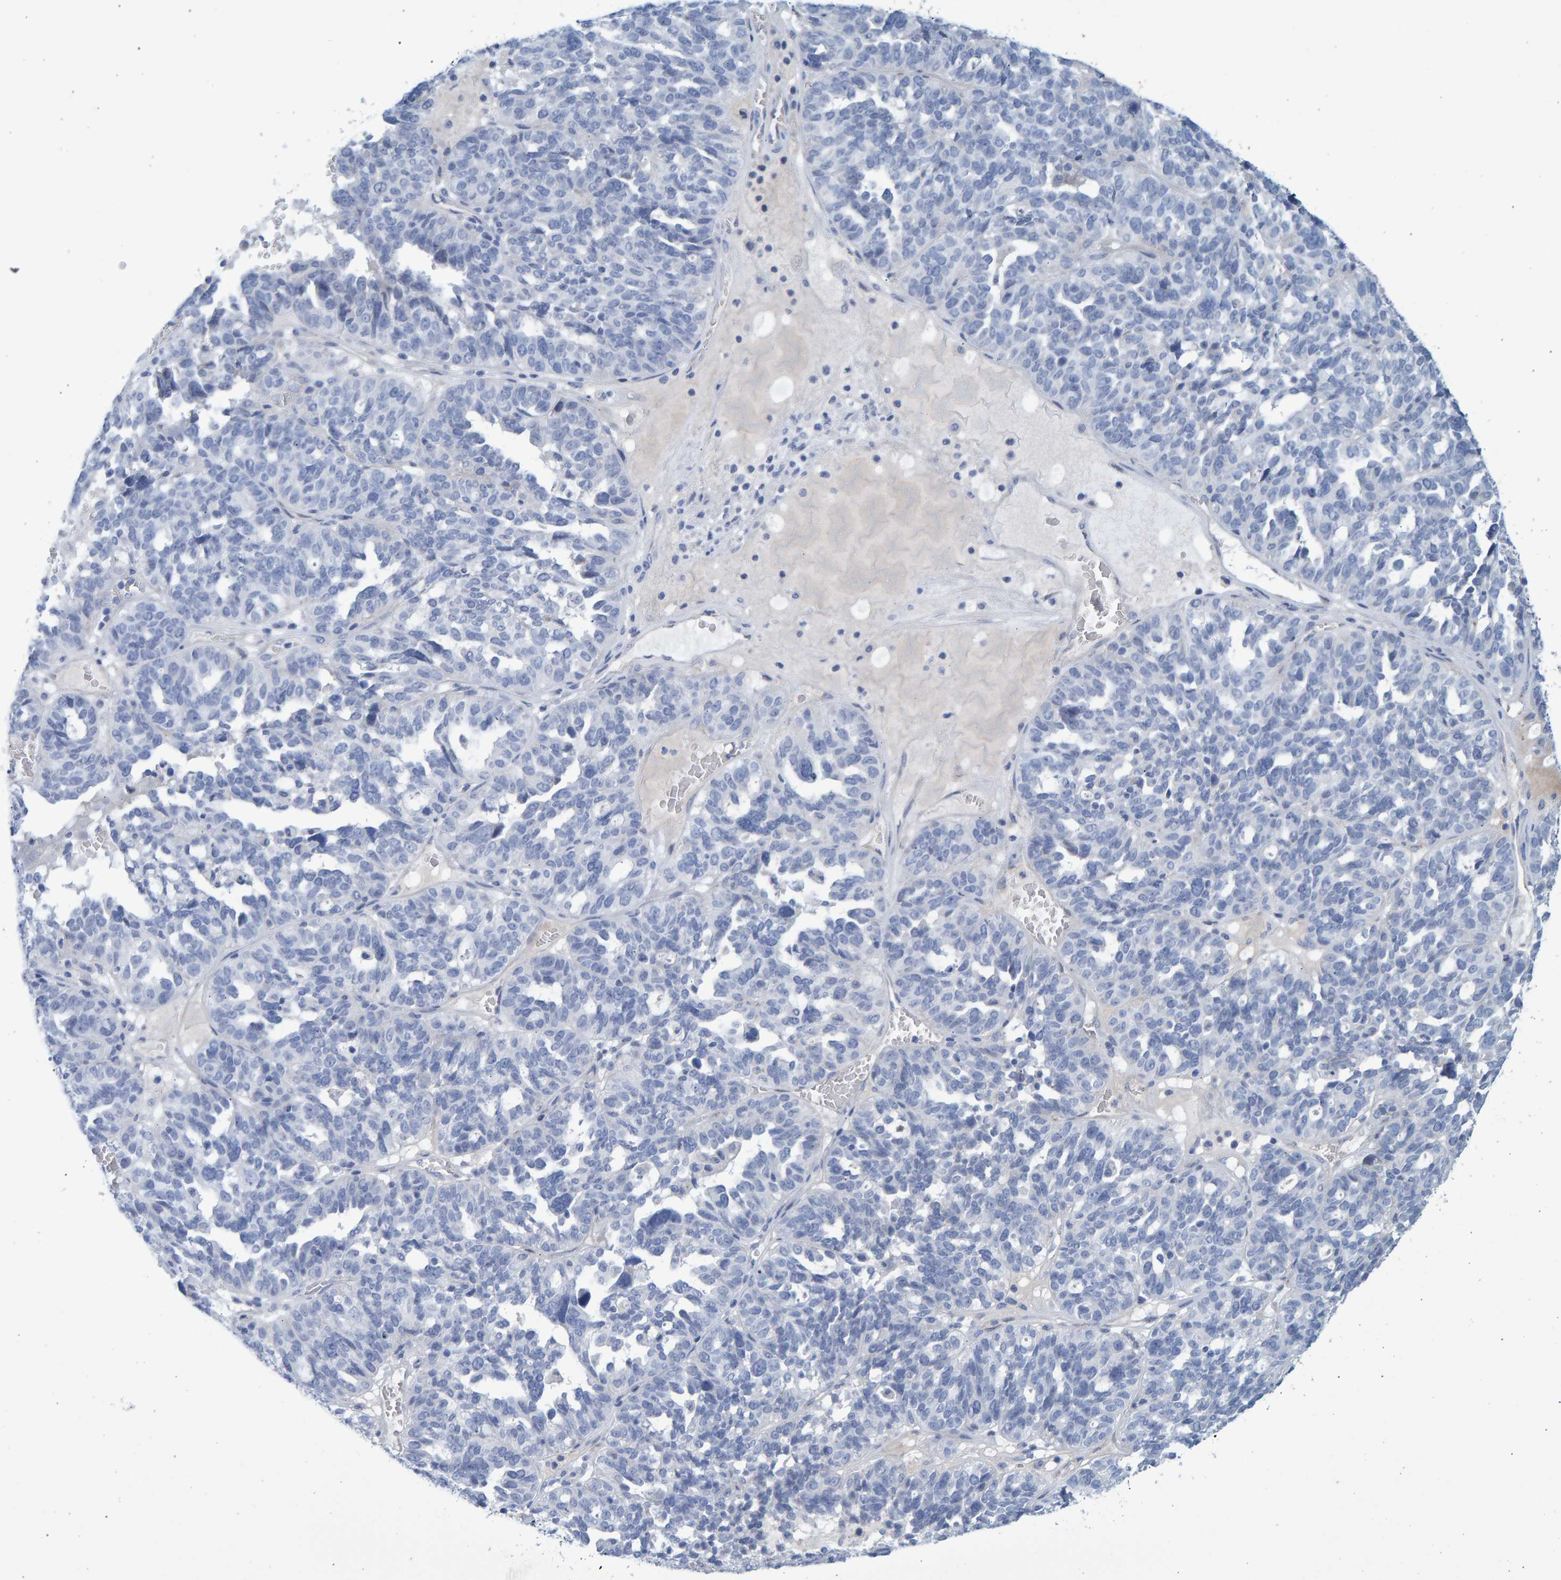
{"staining": {"intensity": "negative", "quantity": "none", "location": "none"}, "tissue": "ovarian cancer", "cell_type": "Tumor cells", "image_type": "cancer", "snomed": [{"axis": "morphology", "description": "Cystadenocarcinoma, serous, NOS"}, {"axis": "topography", "description": "Ovary"}], "caption": "Immunohistochemical staining of ovarian cancer (serous cystadenocarcinoma) shows no significant staining in tumor cells.", "gene": "SLC34A3", "patient": {"sex": "female", "age": 59}}